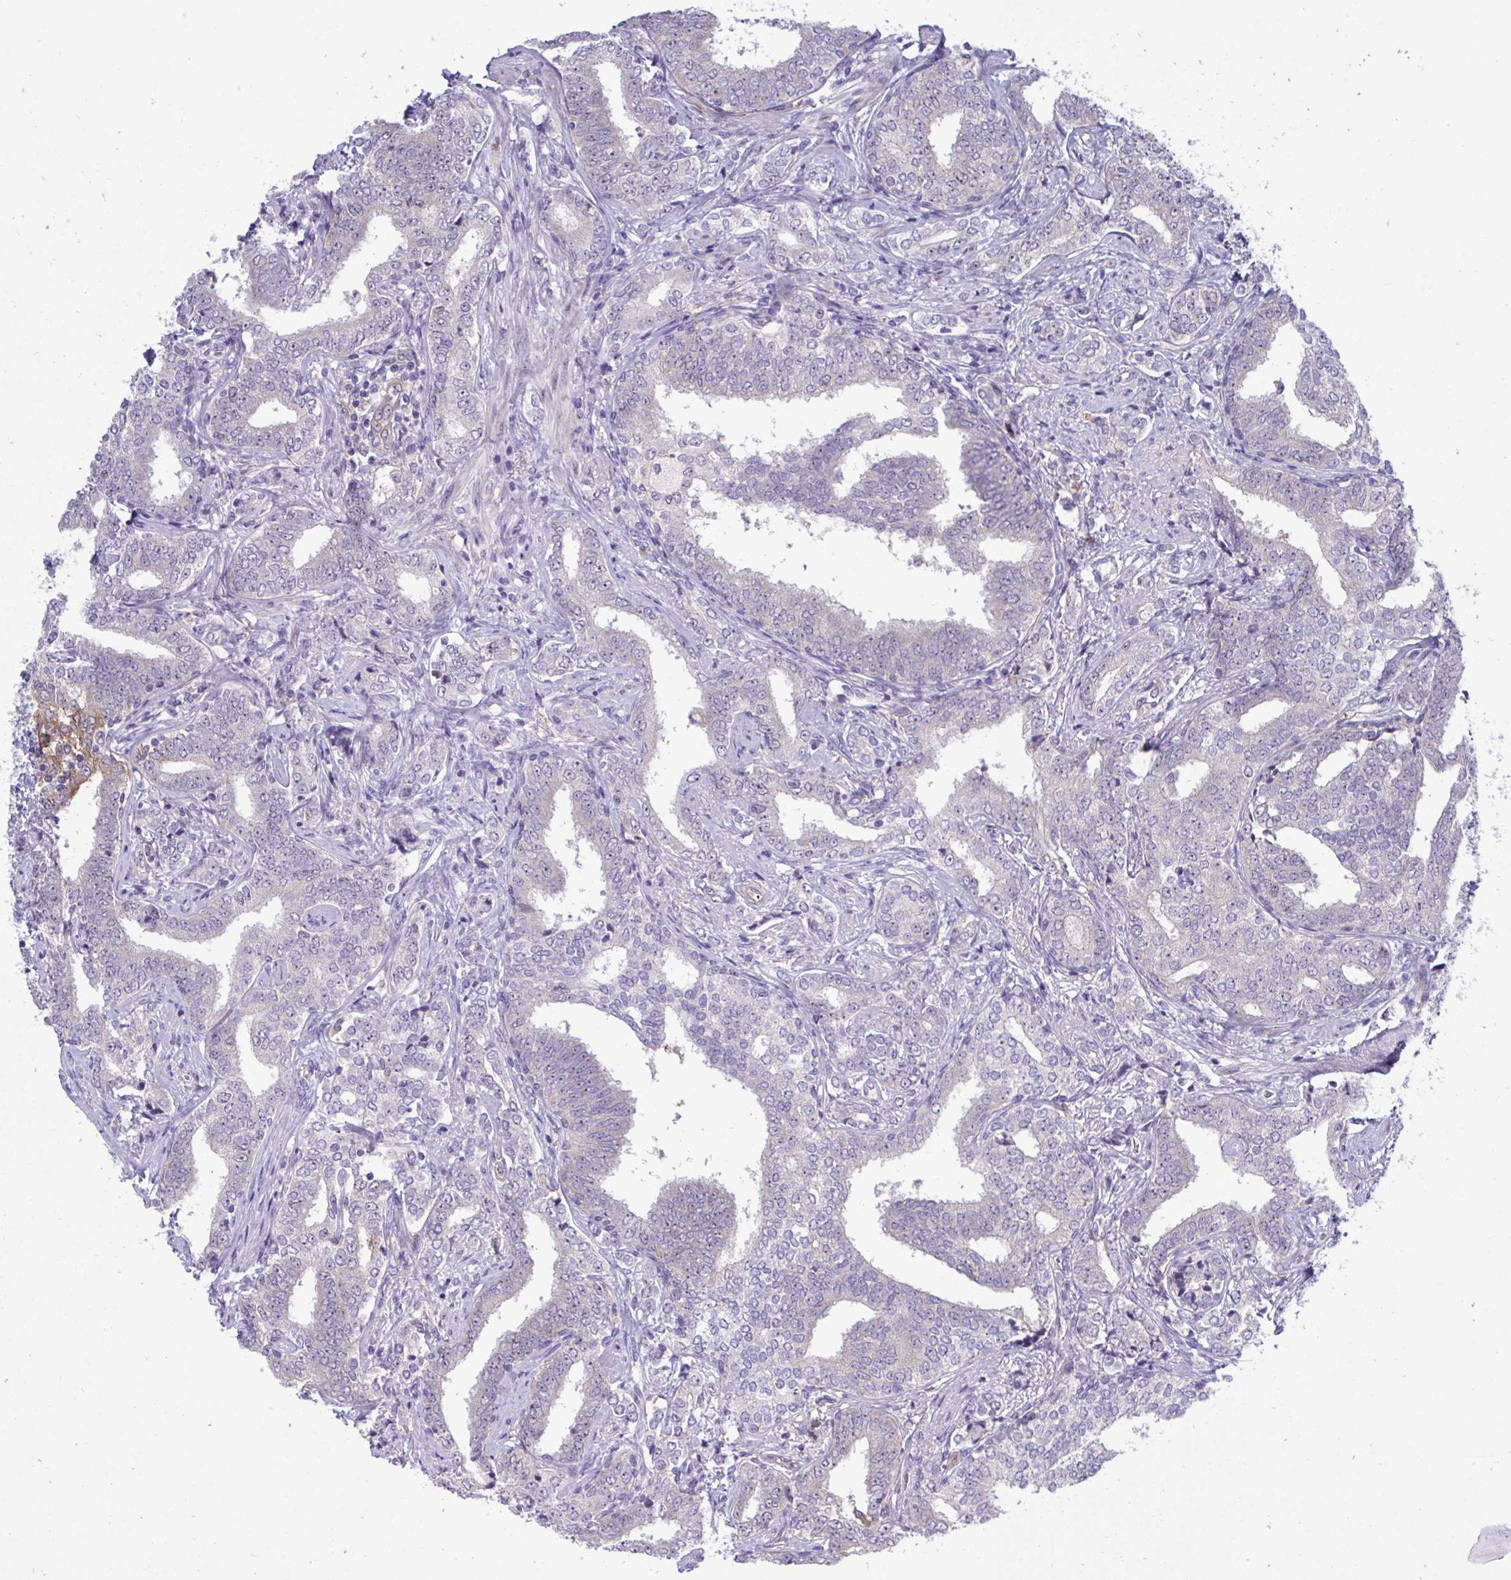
{"staining": {"intensity": "negative", "quantity": "none", "location": "none"}, "tissue": "prostate cancer", "cell_type": "Tumor cells", "image_type": "cancer", "snomed": [{"axis": "morphology", "description": "Adenocarcinoma, High grade"}, {"axis": "topography", "description": "Prostate"}], "caption": "High power microscopy photomicrograph of an immunohistochemistry (IHC) photomicrograph of prostate cancer (adenocarcinoma (high-grade)), revealing no significant expression in tumor cells. (Stains: DAB immunohistochemistry (IHC) with hematoxylin counter stain, Microscopy: brightfield microscopy at high magnification).", "gene": "CENPQ", "patient": {"sex": "male", "age": 72}}